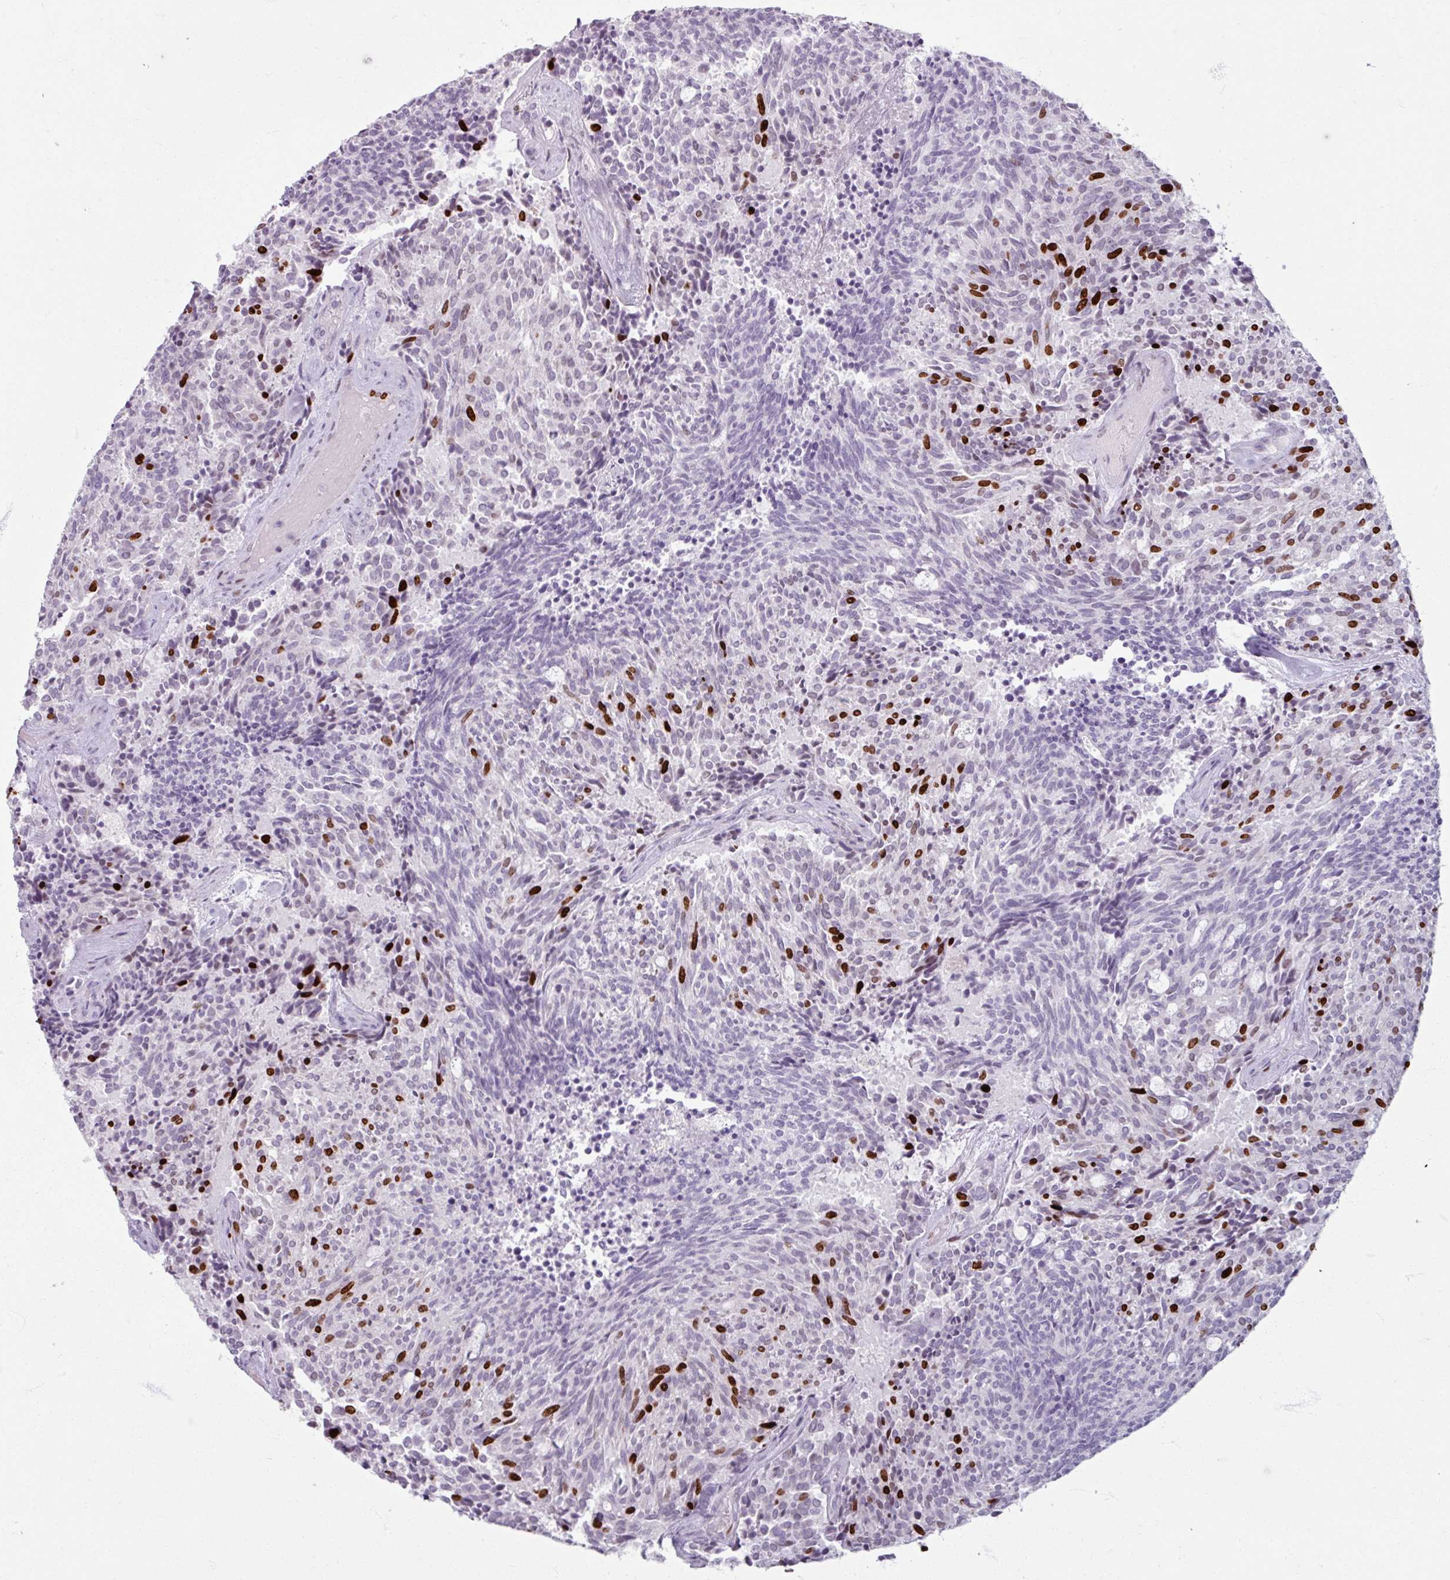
{"staining": {"intensity": "strong", "quantity": "25%-75%", "location": "nuclear"}, "tissue": "carcinoid", "cell_type": "Tumor cells", "image_type": "cancer", "snomed": [{"axis": "morphology", "description": "Carcinoid, malignant, NOS"}, {"axis": "topography", "description": "Pancreas"}], "caption": "DAB immunohistochemical staining of human malignant carcinoid exhibits strong nuclear protein positivity in approximately 25%-75% of tumor cells.", "gene": "ATAD2", "patient": {"sex": "female", "age": 54}}